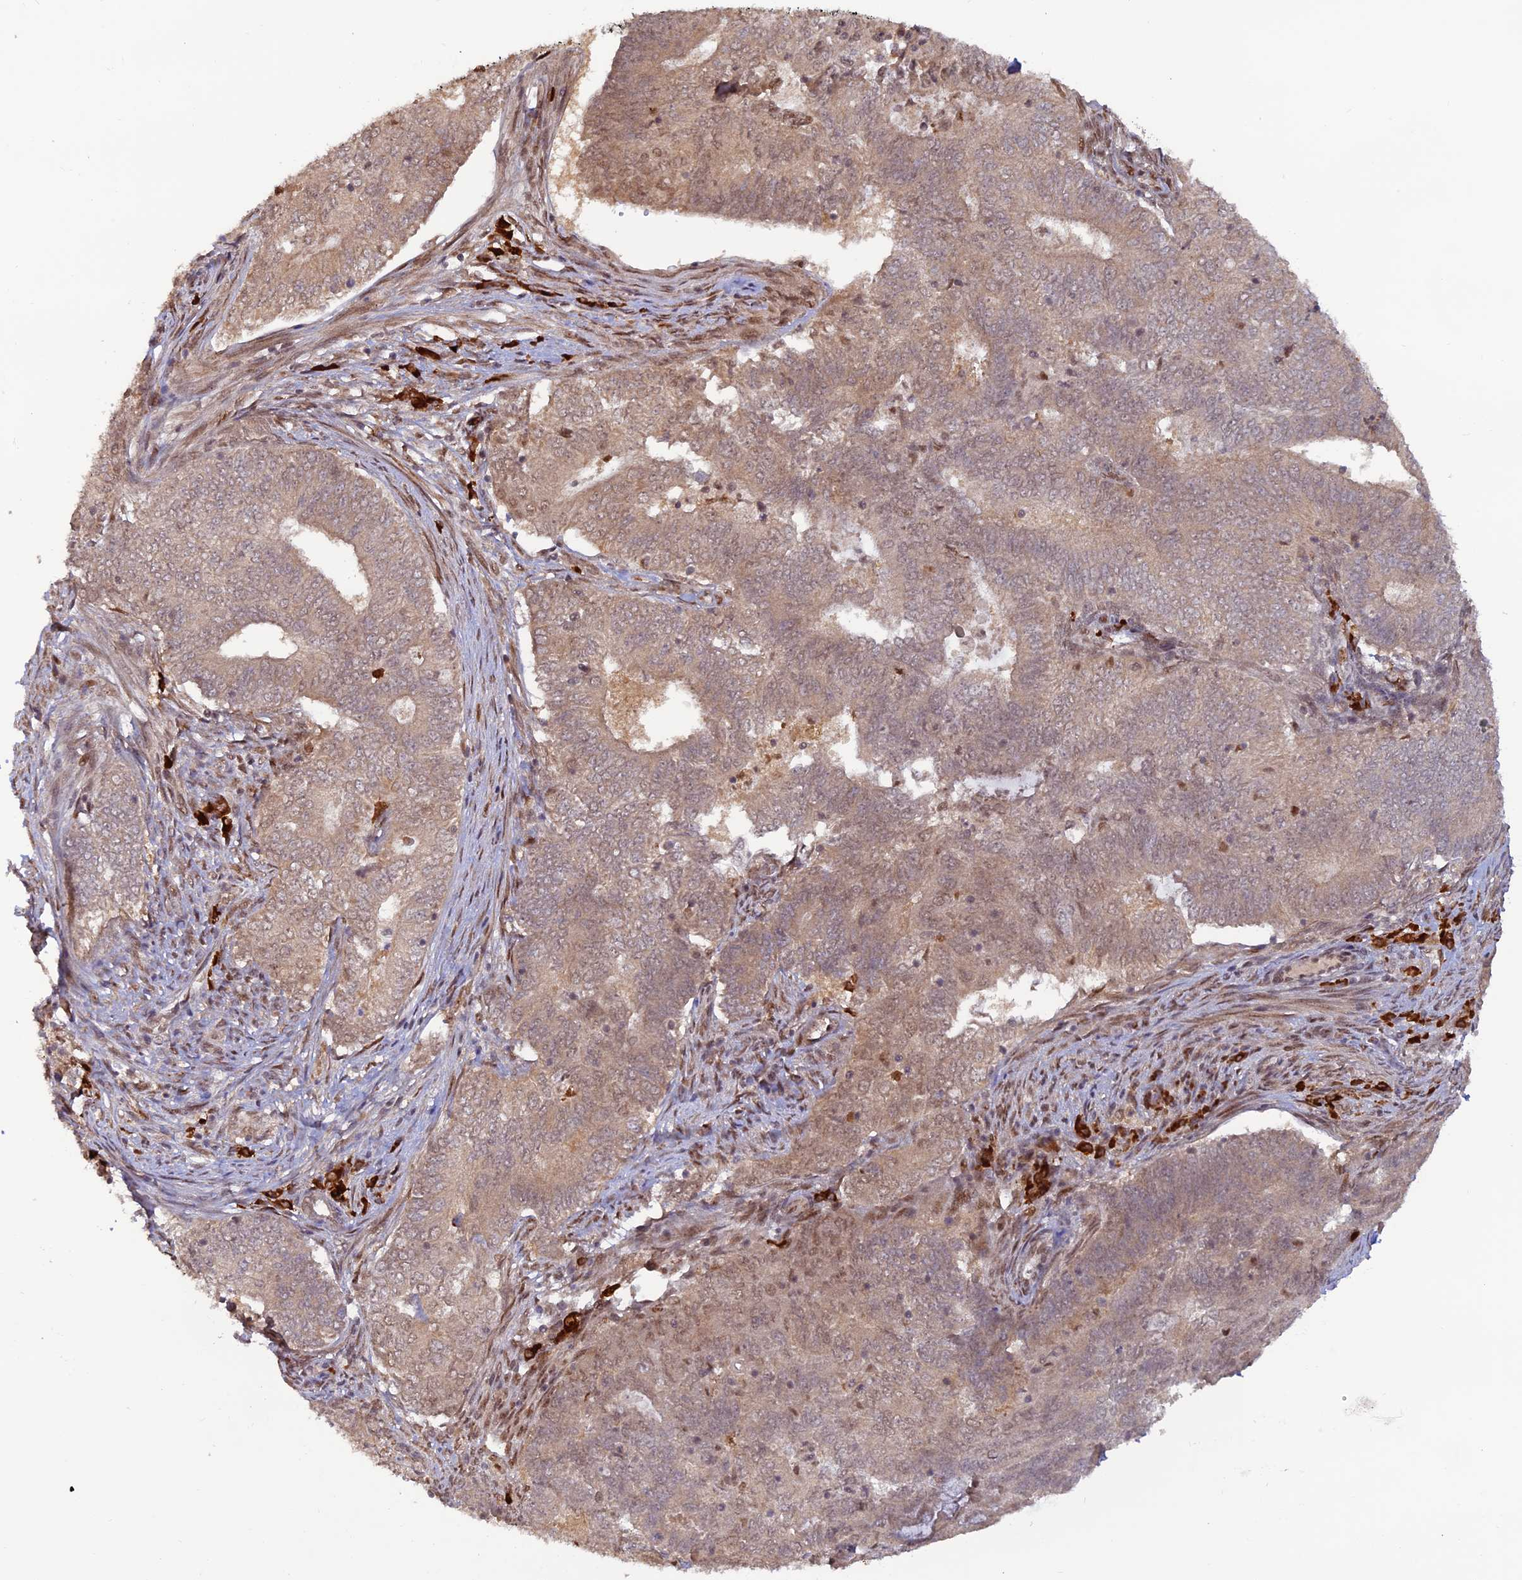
{"staining": {"intensity": "weak", "quantity": ">75%", "location": "cytoplasmic/membranous"}, "tissue": "endometrial cancer", "cell_type": "Tumor cells", "image_type": "cancer", "snomed": [{"axis": "morphology", "description": "Adenocarcinoma, NOS"}, {"axis": "topography", "description": "Endometrium"}], "caption": "Approximately >75% of tumor cells in endometrial cancer (adenocarcinoma) display weak cytoplasmic/membranous protein expression as visualized by brown immunohistochemical staining.", "gene": "ZNF565", "patient": {"sex": "female", "age": 62}}